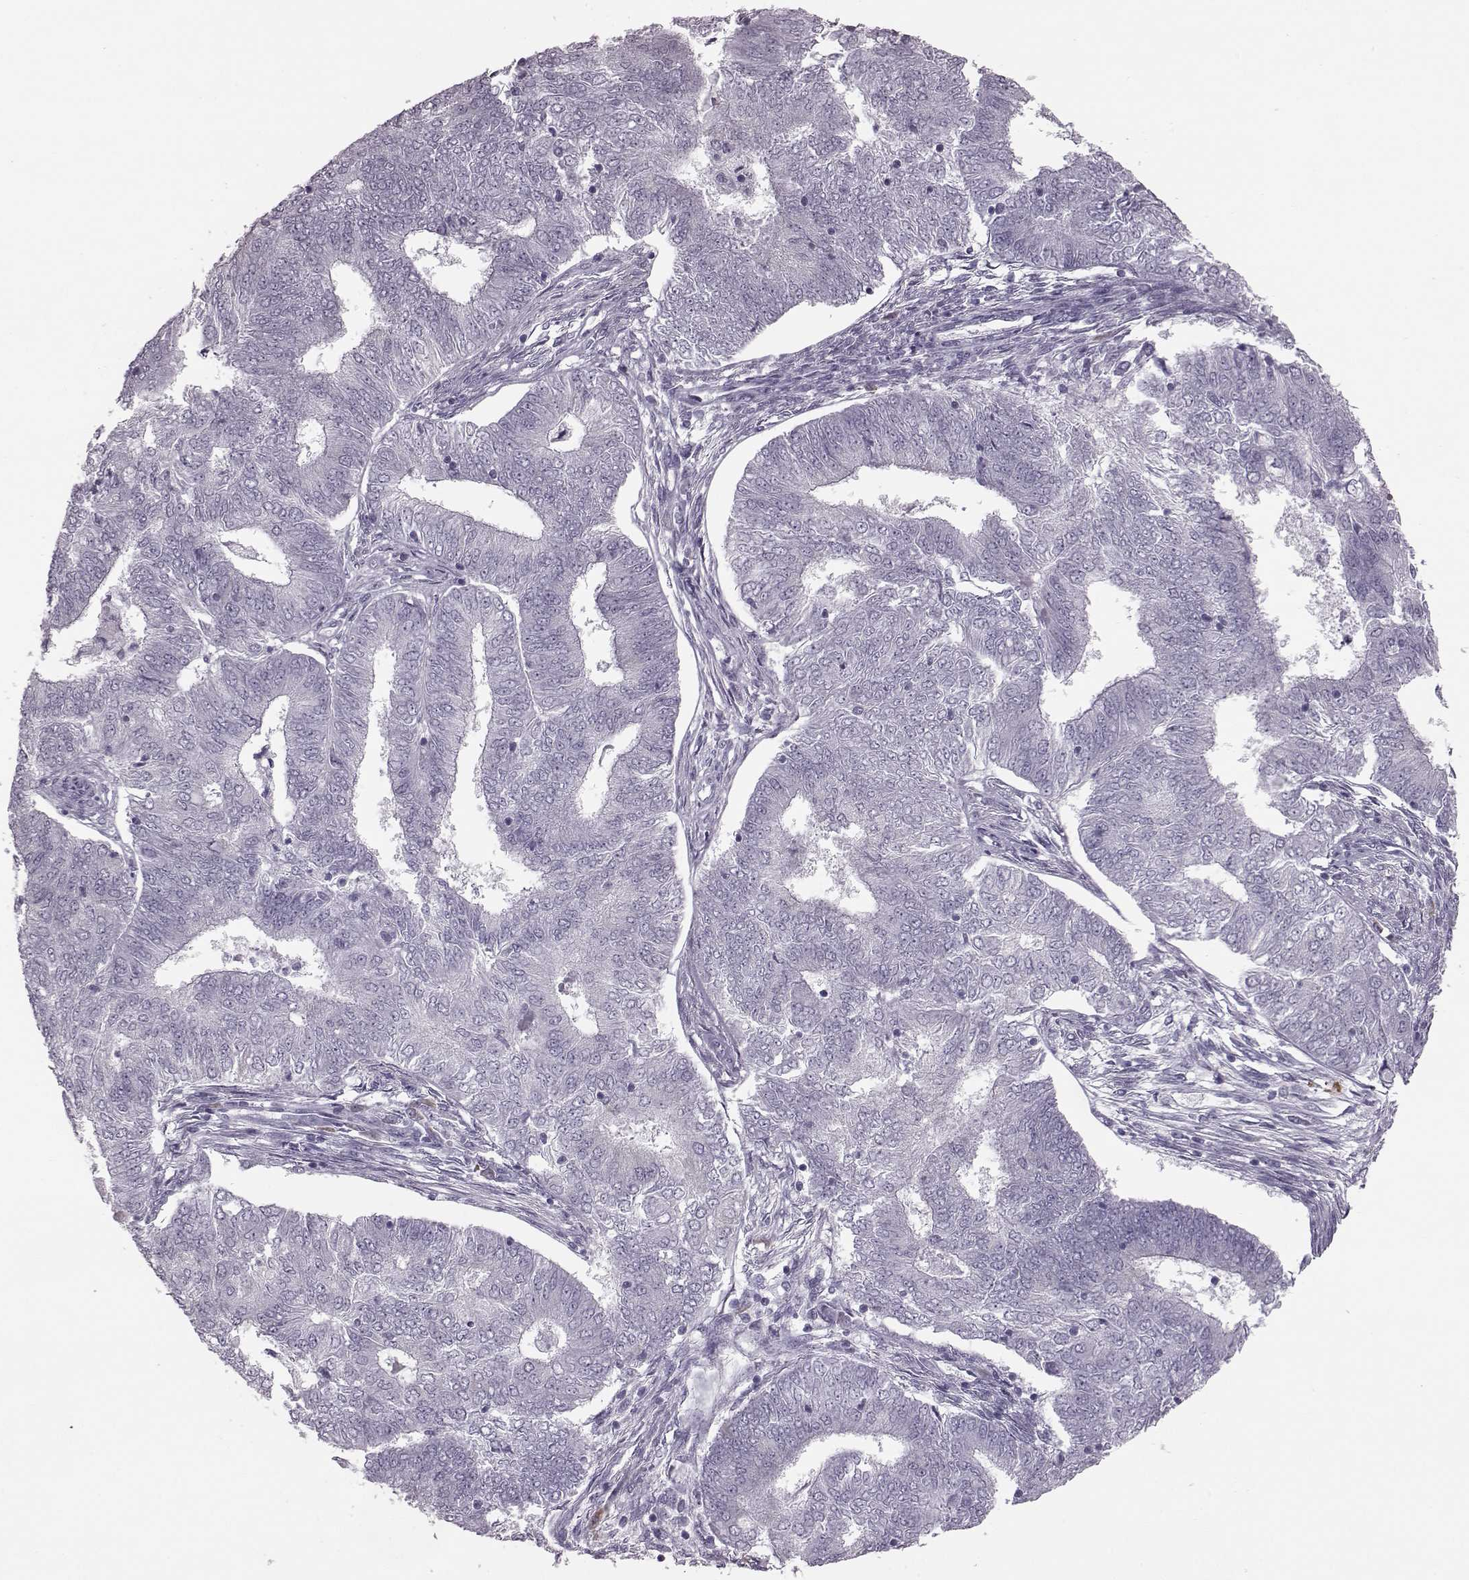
{"staining": {"intensity": "negative", "quantity": "none", "location": "none"}, "tissue": "endometrial cancer", "cell_type": "Tumor cells", "image_type": "cancer", "snomed": [{"axis": "morphology", "description": "Adenocarcinoma, NOS"}, {"axis": "topography", "description": "Endometrium"}], "caption": "A photomicrograph of adenocarcinoma (endometrial) stained for a protein exhibits no brown staining in tumor cells. (DAB IHC visualized using brightfield microscopy, high magnification).", "gene": "JSRP1", "patient": {"sex": "female", "age": 62}}